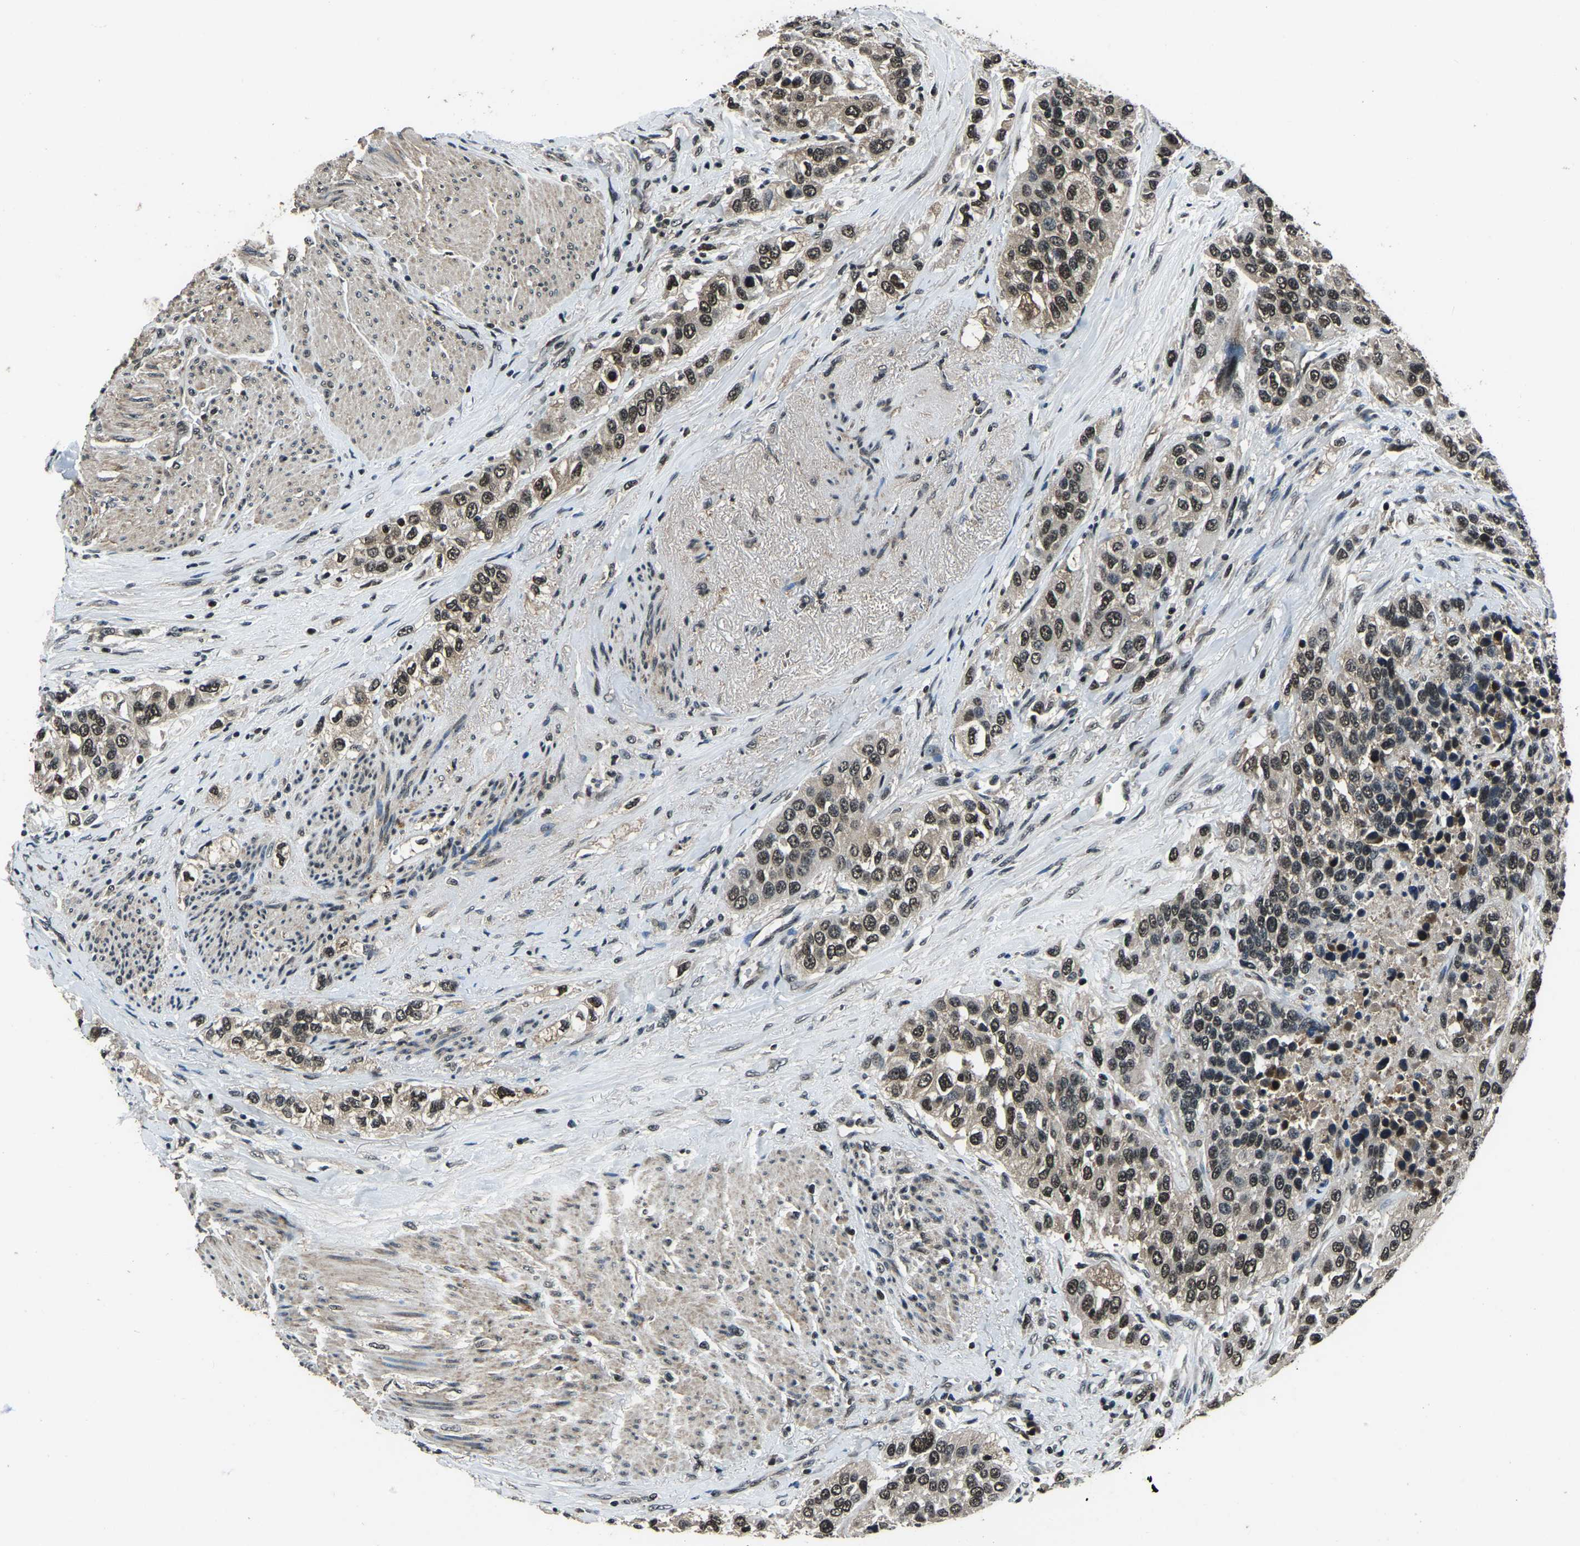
{"staining": {"intensity": "weak", "quantity": ">75%", "location": "cytoplasmic/membranous,nuclear"}, "tissue": "urothelial cancer", "cell_type": "Tumor cells", "image_type": "cancer", "snomed": [{"axis": "morphology", "description": "Urothelial carcinoma, High grade"}, {"axis": "topography", "description": "Urinary bladder"}], "caption": "Human high-grade urothelial carcinoma stained with a protein marker exhibits weak staining in tumor cells.", "gene": "ANKIB1", "patient": {"sex": "female", "age": 80}}